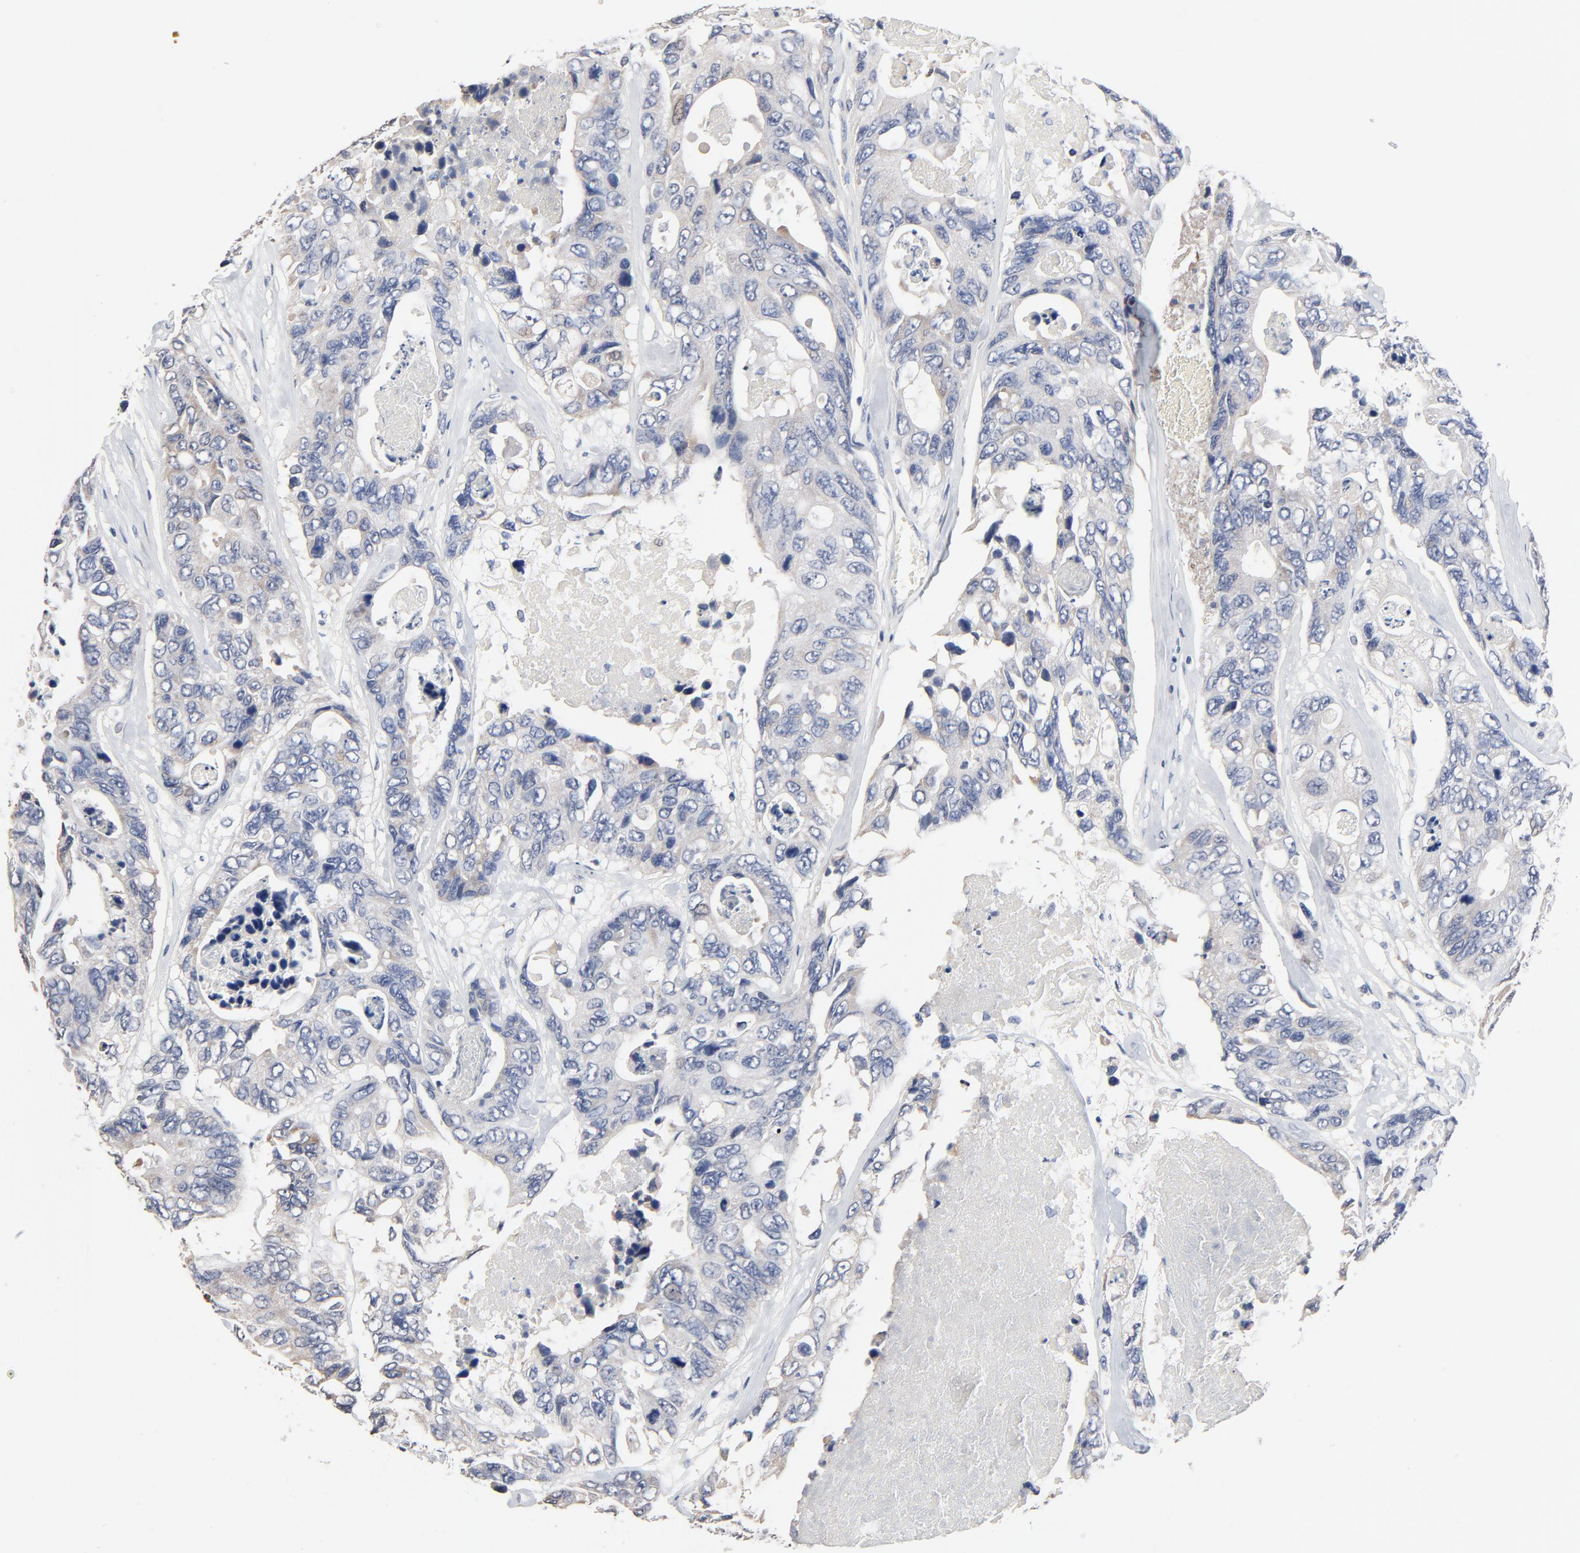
{"staining": {"intensity": "weak", "quantity": "25%-75%", "location": "cytoplasmic/membranous"}, "tissue": "colorectal cancer", "cell_type": "Tumor cells", "image_type": "cancer", "snomed": [{"axis": "morphology", "description": "Adenocarcinoma, NOS"}, {"axis": "topography", "description": "Colon"}], "caption": "Brown immunohistochemical staining in human colorectal cancer reveals weak cytoplasmic/membranous positivity in about 25%-75% of tumor cells. (IHC, brightfield microscopy, high magnification).", "gene": "FBXL5", "patient": {"sex": "female", "age": 86}}